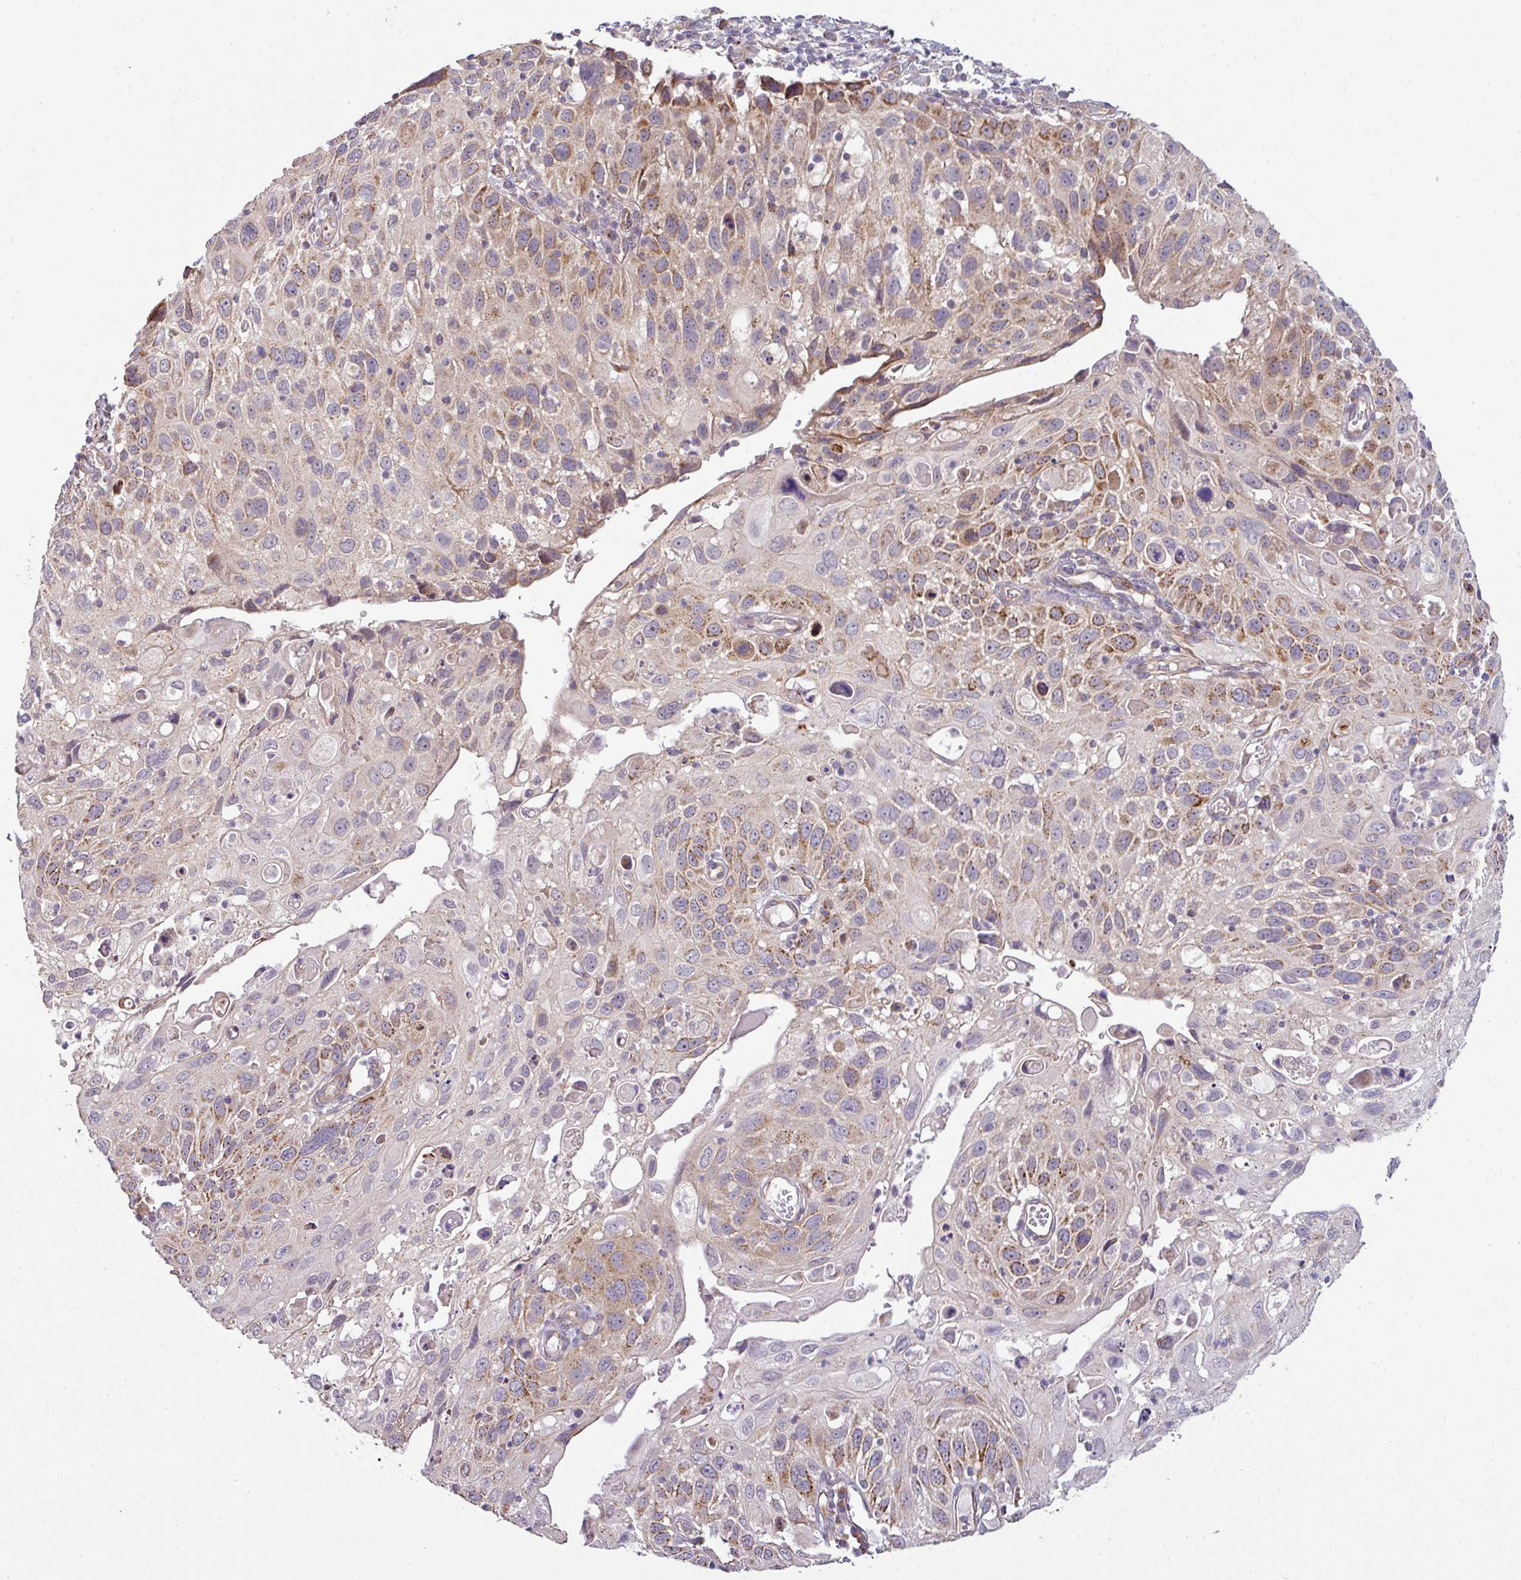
{"staining": {"intensity": "moderate", "quantity": ">75%", "location": "cytoplasmic/membranous"}, "tissue": "cervical cancer", "cell_type": "Tumor cells", "image_type": "cancer", "snomed": [{"axis": "morphology", "description": "Squamous cell carcinoma, NOS"}, {"axis": "topography", "description": "Cervix"}], "caption": "Immunohistochemical staining of human squamous cell carcinoma (cervical) reveals medium levels of moderate cytoplasmic/membranous expression in about >75% of tumor cells.", "gene": "TIMMDC1", "patient": {"sex": "female", "age": 70}}